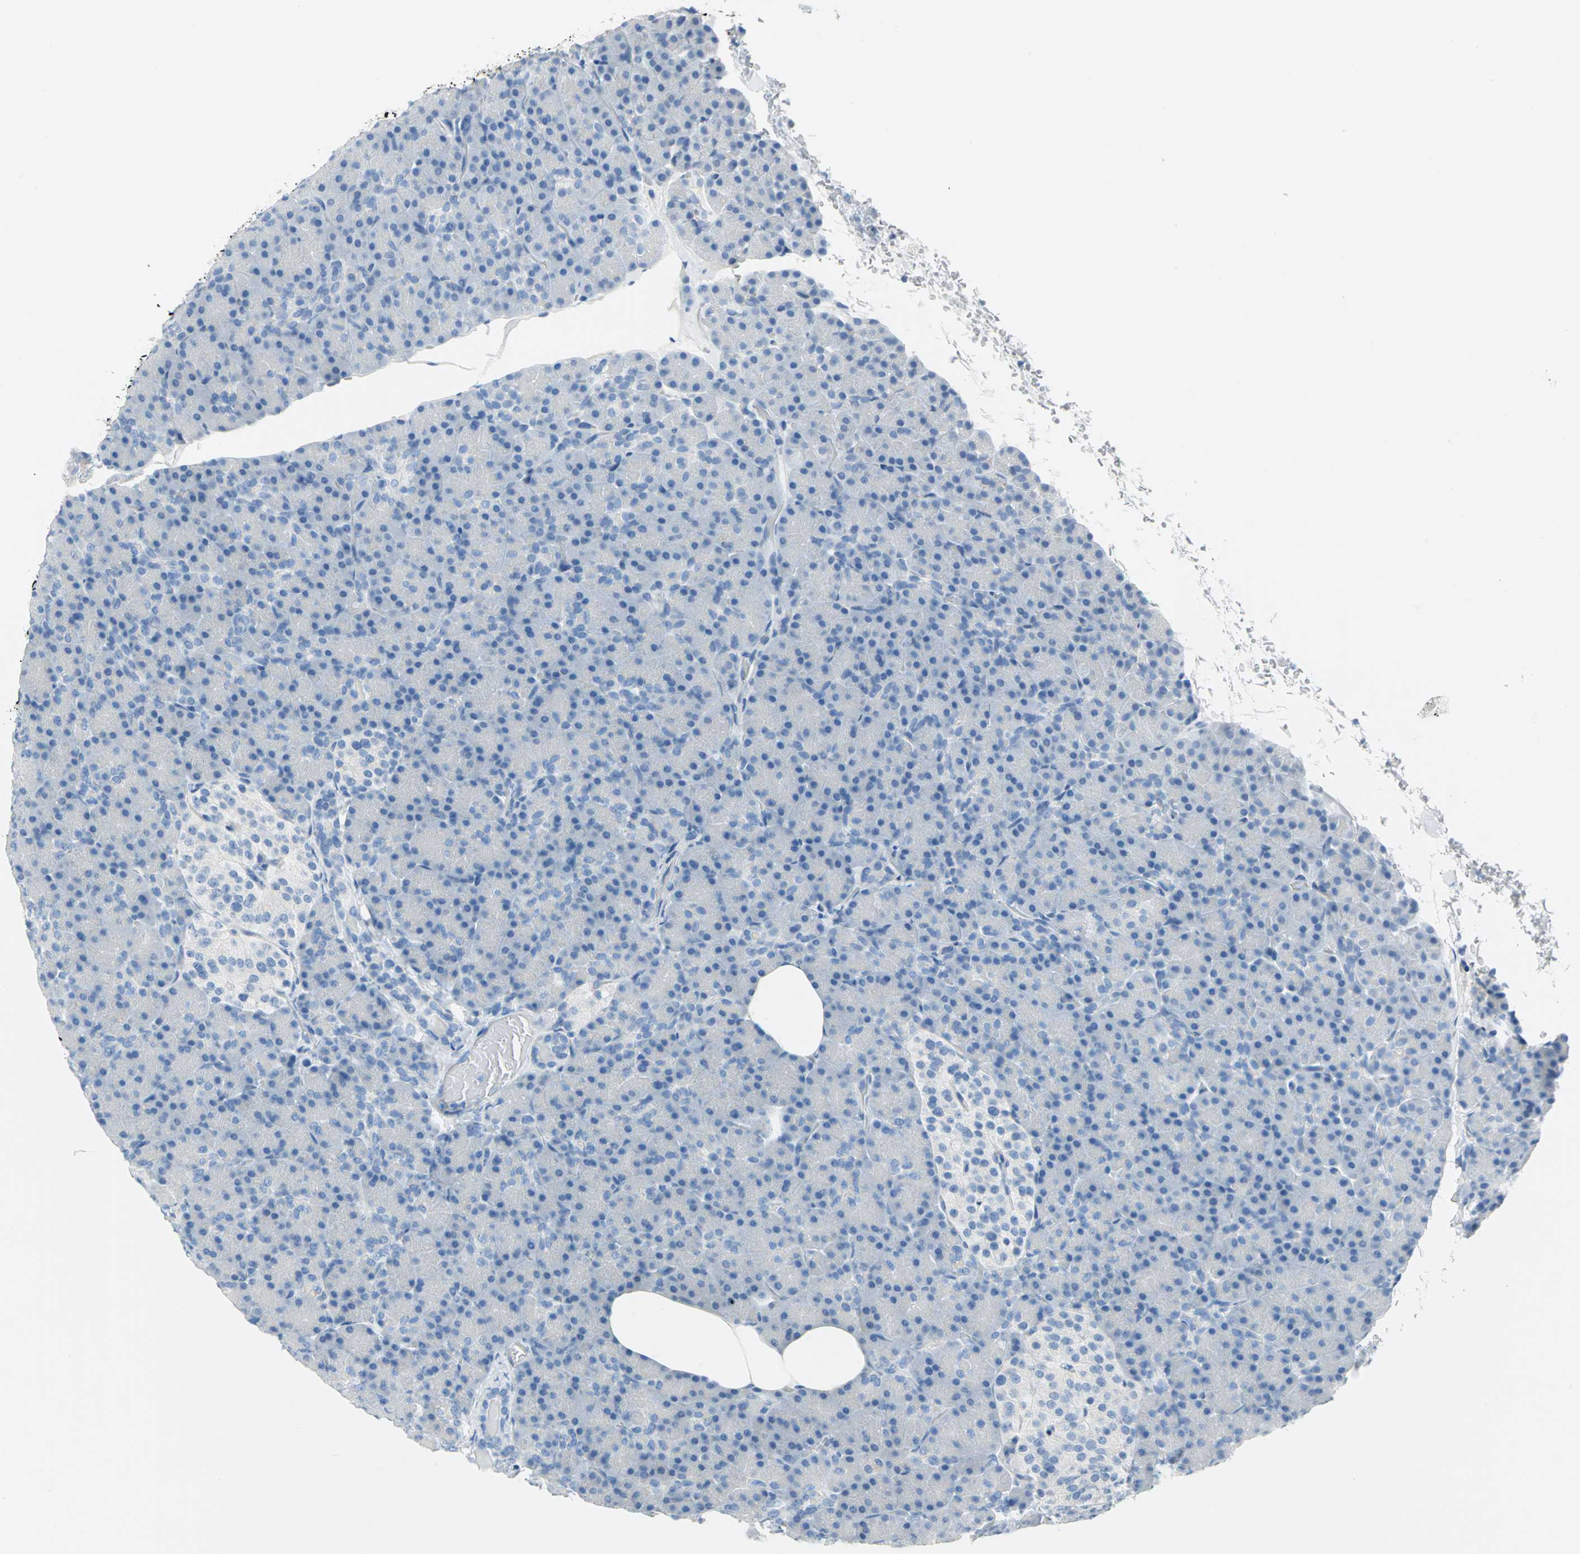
{"staining": {"intensity": "negative", "quantity": "none", "location": "none"}, "tissue": "pancreas", "cell_type": "Exocrine glandular cells", "image_type": "normal", "snomed": [{"axis": "morphology", "description": "Normal tissue, NOS"}, {"axis": "topography", "description": "Pancreas"}], "caption": "High magnification brightfield microscopy of normal pancreas stained with DAB (3,3'-diaminobenzidine) (brown) and counterstained with hematoxylin (blue): exocrine glandular cells show no significant positivity. The staining was performed using DAB (3,3'-diaminobenzidine) to visualize the protein expression in brown, while the nuclei were stained in blue with hematoxylin (Magnification: 20x).", "gene": "SFN", "patient": {"sex": "female", "age": 43}}